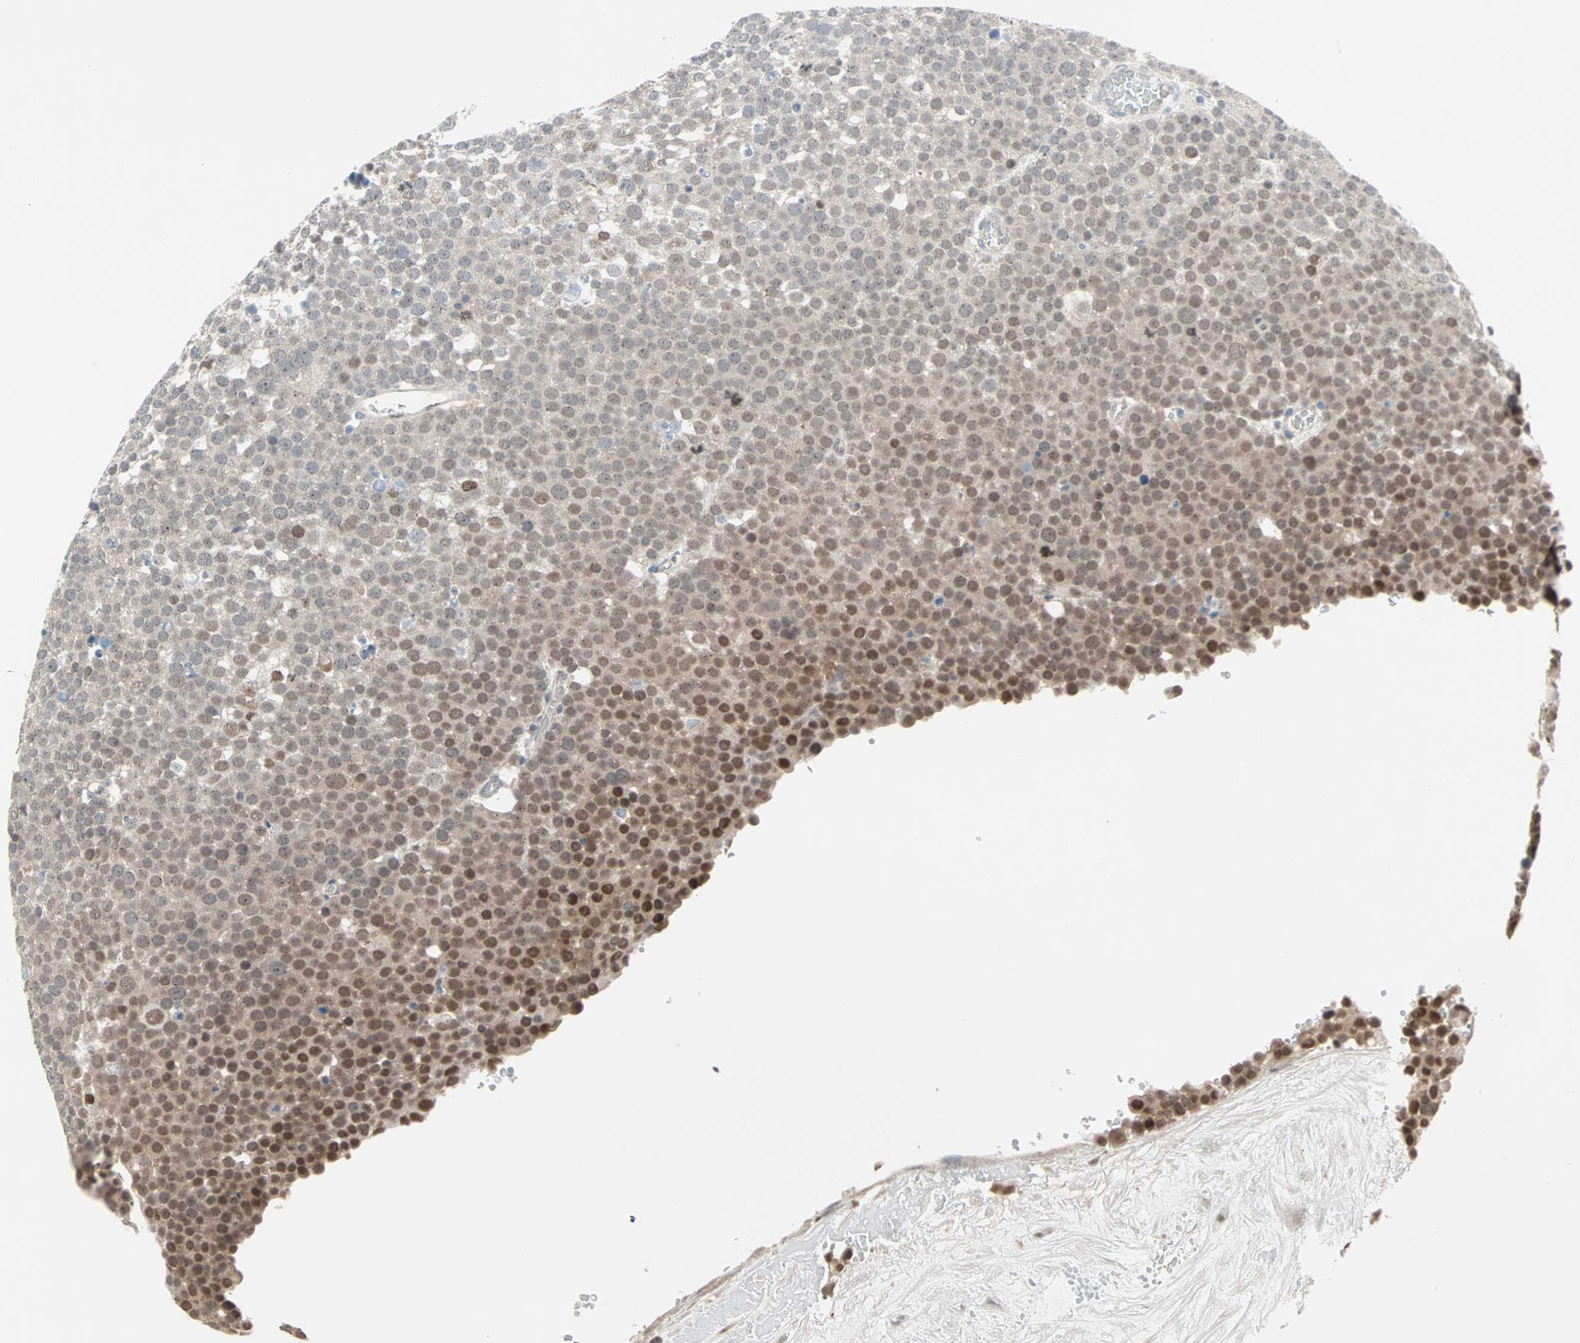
{"staining": {"intensity": "strong", "quantity": "<25%", "location": "cytoplasmic/membranous,nuclear"}, "tissue": "testis cancer", "cell_type": "Tumor cells", "image_type": "cancer", "snomed": [{"axis": "morphology", "description": "Seminoma, NOS"}, {"axis": "topography", "description": "Testis"}], "caption": "The immunohistochemical stain labels strong cytoplasmic/membranous and nuclear staining in tumor cells of testis cancer tissue.", "gene": "CAND2", "patient": {"sex": "male", "age": 71}}